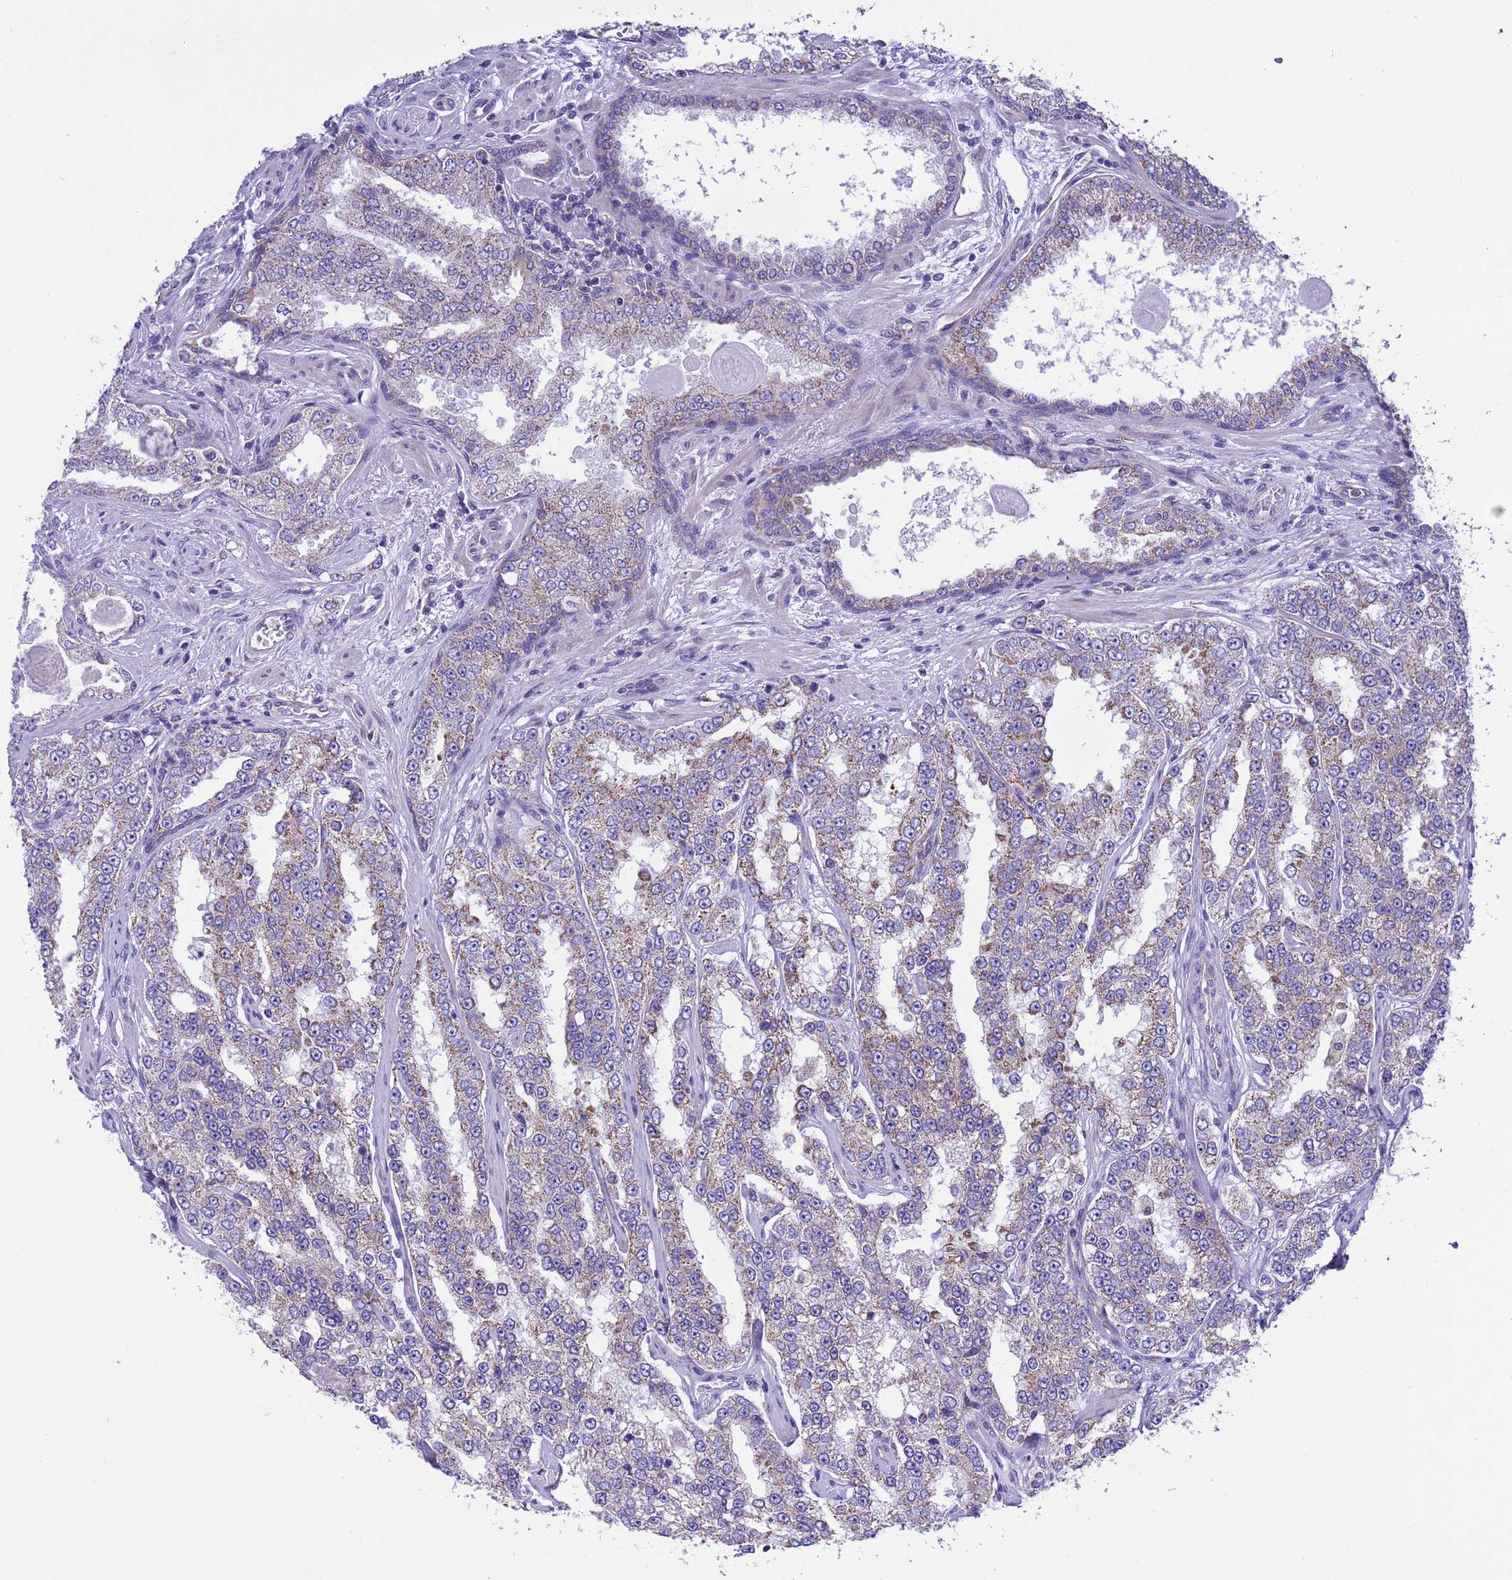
{"staining": {"intensity": "moderate", "quantity": "25%-75%", "location": "cytoplasmic/membranous"}, "tissue": "prostate cancer", "cell_type": "Tumor cells", "image_type": "cancer", "snomed": [{"axis": "morphology", "description": "Normal tissue, NOS"}, {"axis": "morphology", "description": "Adenocarcinoma, High grade"}, {"axis": "topography", "description": "Prostate"}], "caption": "The histopathology image demonstrates immunohistochemical staining of high-grade adenocarcinoma (prostate). There is moderate cytoplasmic/membranous staining is present in about 25%-75% of tumor cells.", "gene": "CCDC191", "patient": {"sex": "male", "age": 83}}